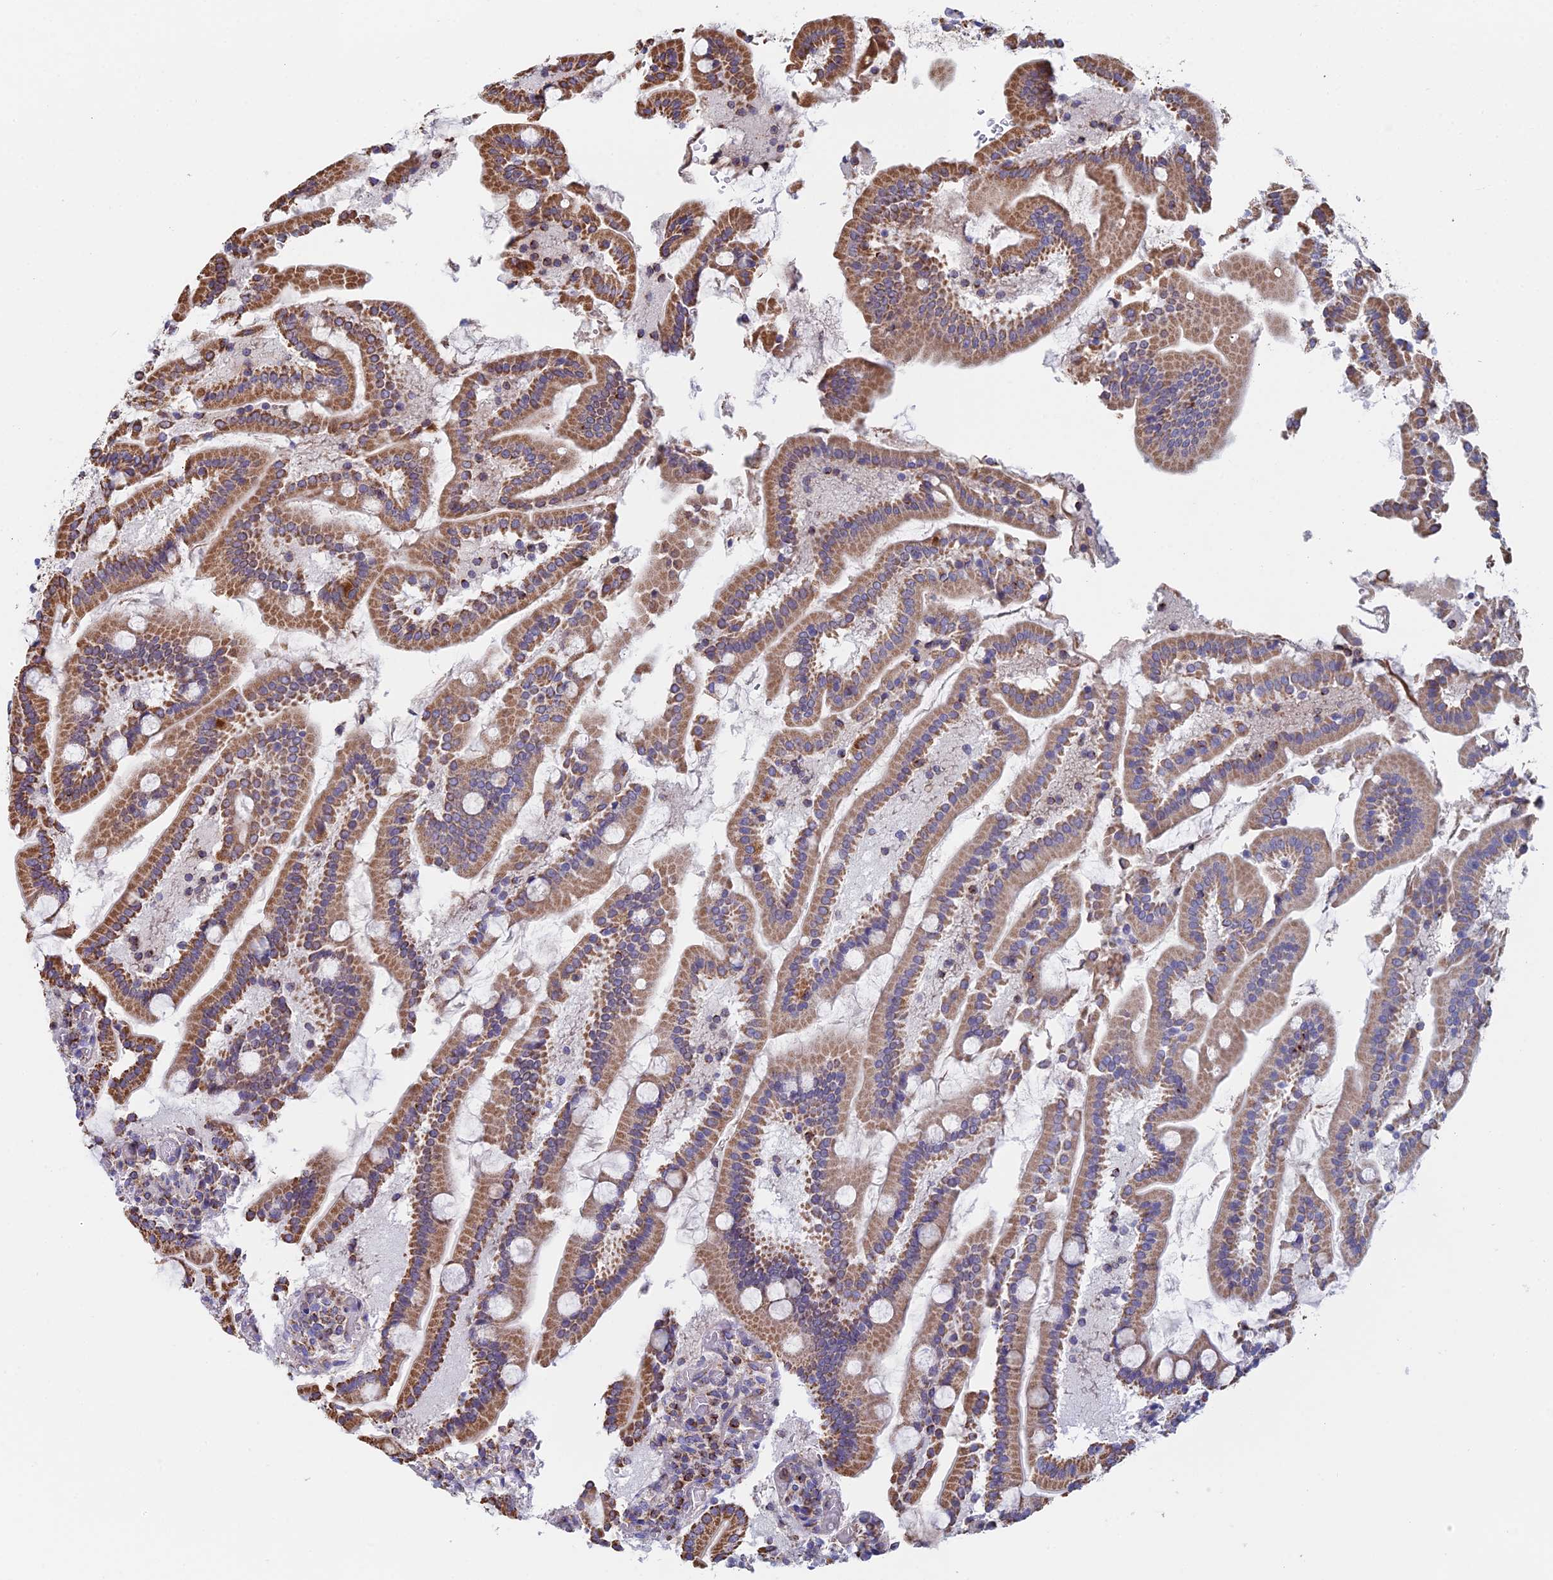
{"staining": {"intensity": "moderate", "quantity": ">75%", "location": "cytoplasmic/membranous"}, "tissue": "duodenum", "cell_type": "Glandular cells", "image_type": "normal", "snomed": [{"axis": "morphology", "description": "Normal tissue, NOS"}, {"axis": "topography", "description": "Duodenum"}], "caption": "Protein expression analysis of normal duodenum exhibits moderate cytoplasmic/membranous staining in approximately >75% of glandular cells. The staining is performed using DAB (3,3'-diaminobenzidine) brown chromogen to label protein expression. The nuclei are counter-stained blue using hematoxylin.", "gene": "SPOCK2", "patient": {"sex": "male", "age": 55}}